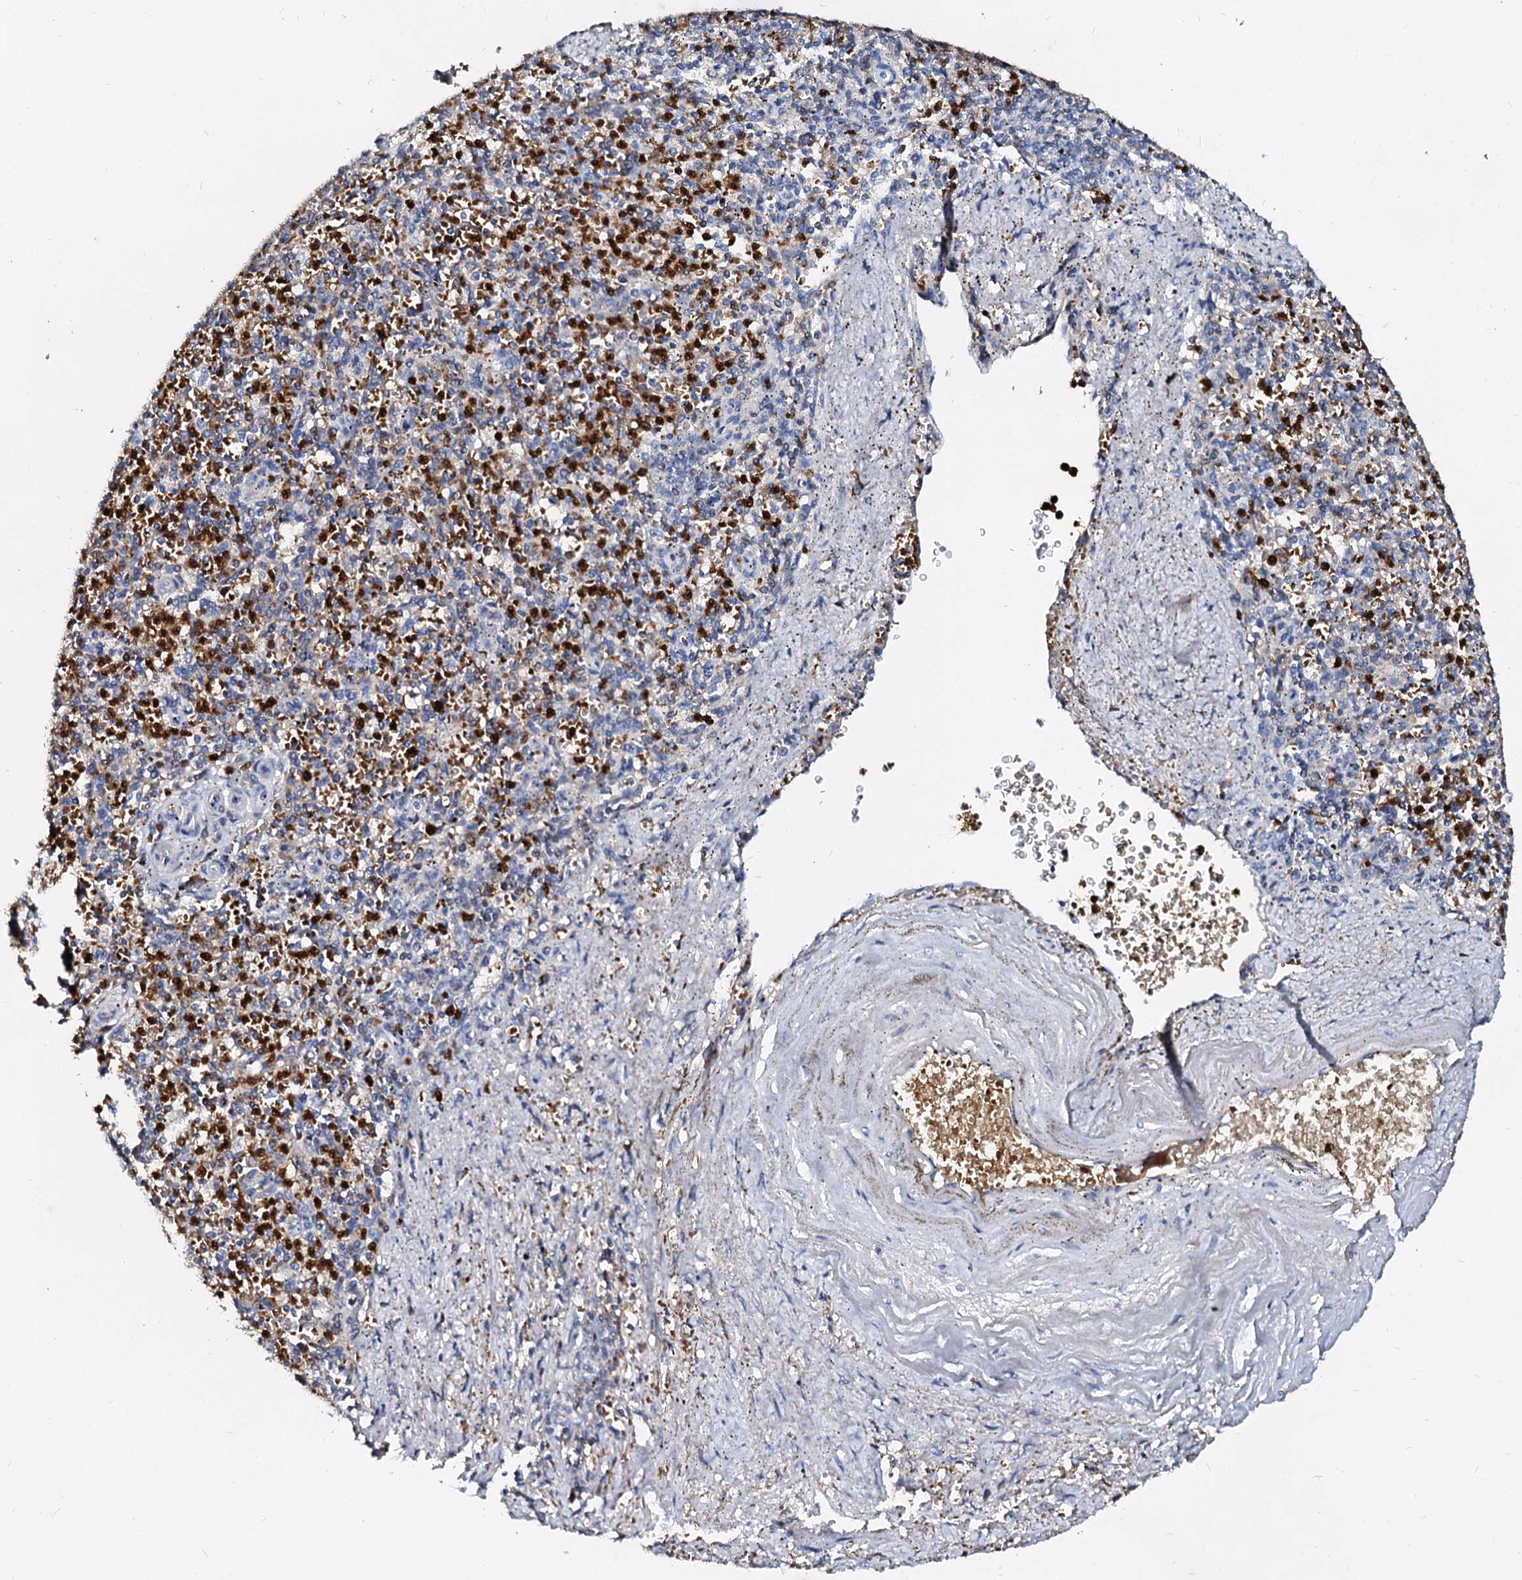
{"staining": {"intensity": "strong", "quantity": "<25%", "location": "cytoplasmic/membranous"}, "tissue": "spleen", "cell_type": "Cells in red pulp", "image_type": "normal", "snomed": [{"axis": "morphology", "description": "Normal tissue, NOS"}, {"axis": "topography", "description": "Spleen"}], "caption": "Spleen stained for a protein (brown) demonstrates strong cytoplasmic/membranous positive expression in about <25% of cells in red pulp.", "gene": "RAB27A", "patient": {"sex": "male", "age": 72}}